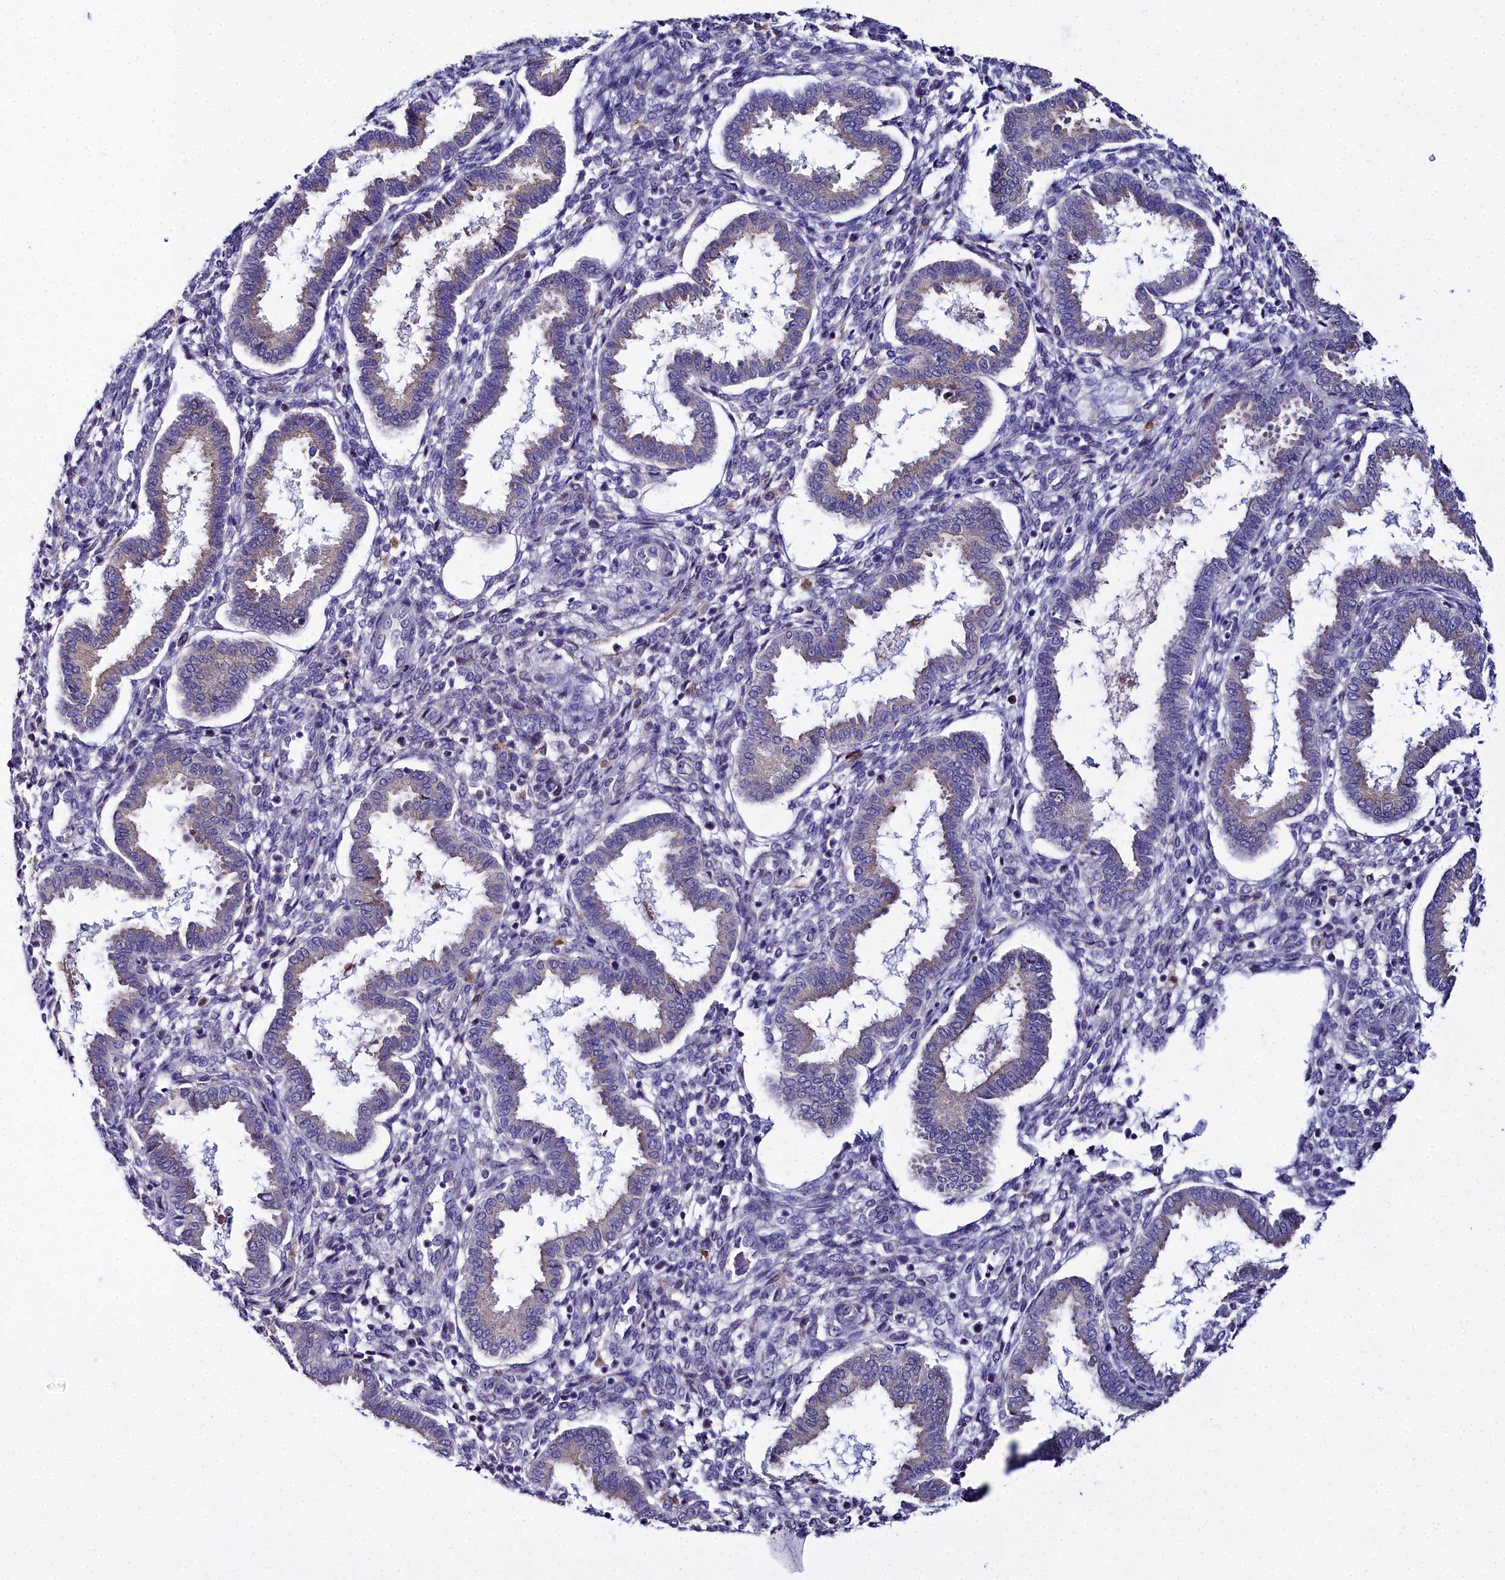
{"staining": {"intensity": "negative", "quantity": "none", "location": "none"}, "tissue": "endometrium", "cell_type": "Cells in endometrial stroma", "image_type": "normal", "snomed": [{"axis": "morphology", "description": "Normal tissue, NOS"}, {"axis": "topography", "description": "Endometrium"}], "caption": "Protein analysis of benign endometrium demonstrates no significant staining in cells in endometrial stroma. (DAB (3,3'-diaminobenzidine) IHC with hematoxylin counter stain).", "gene": "ELAPOR2", "patient": {"sex": "female", "age": 24}}